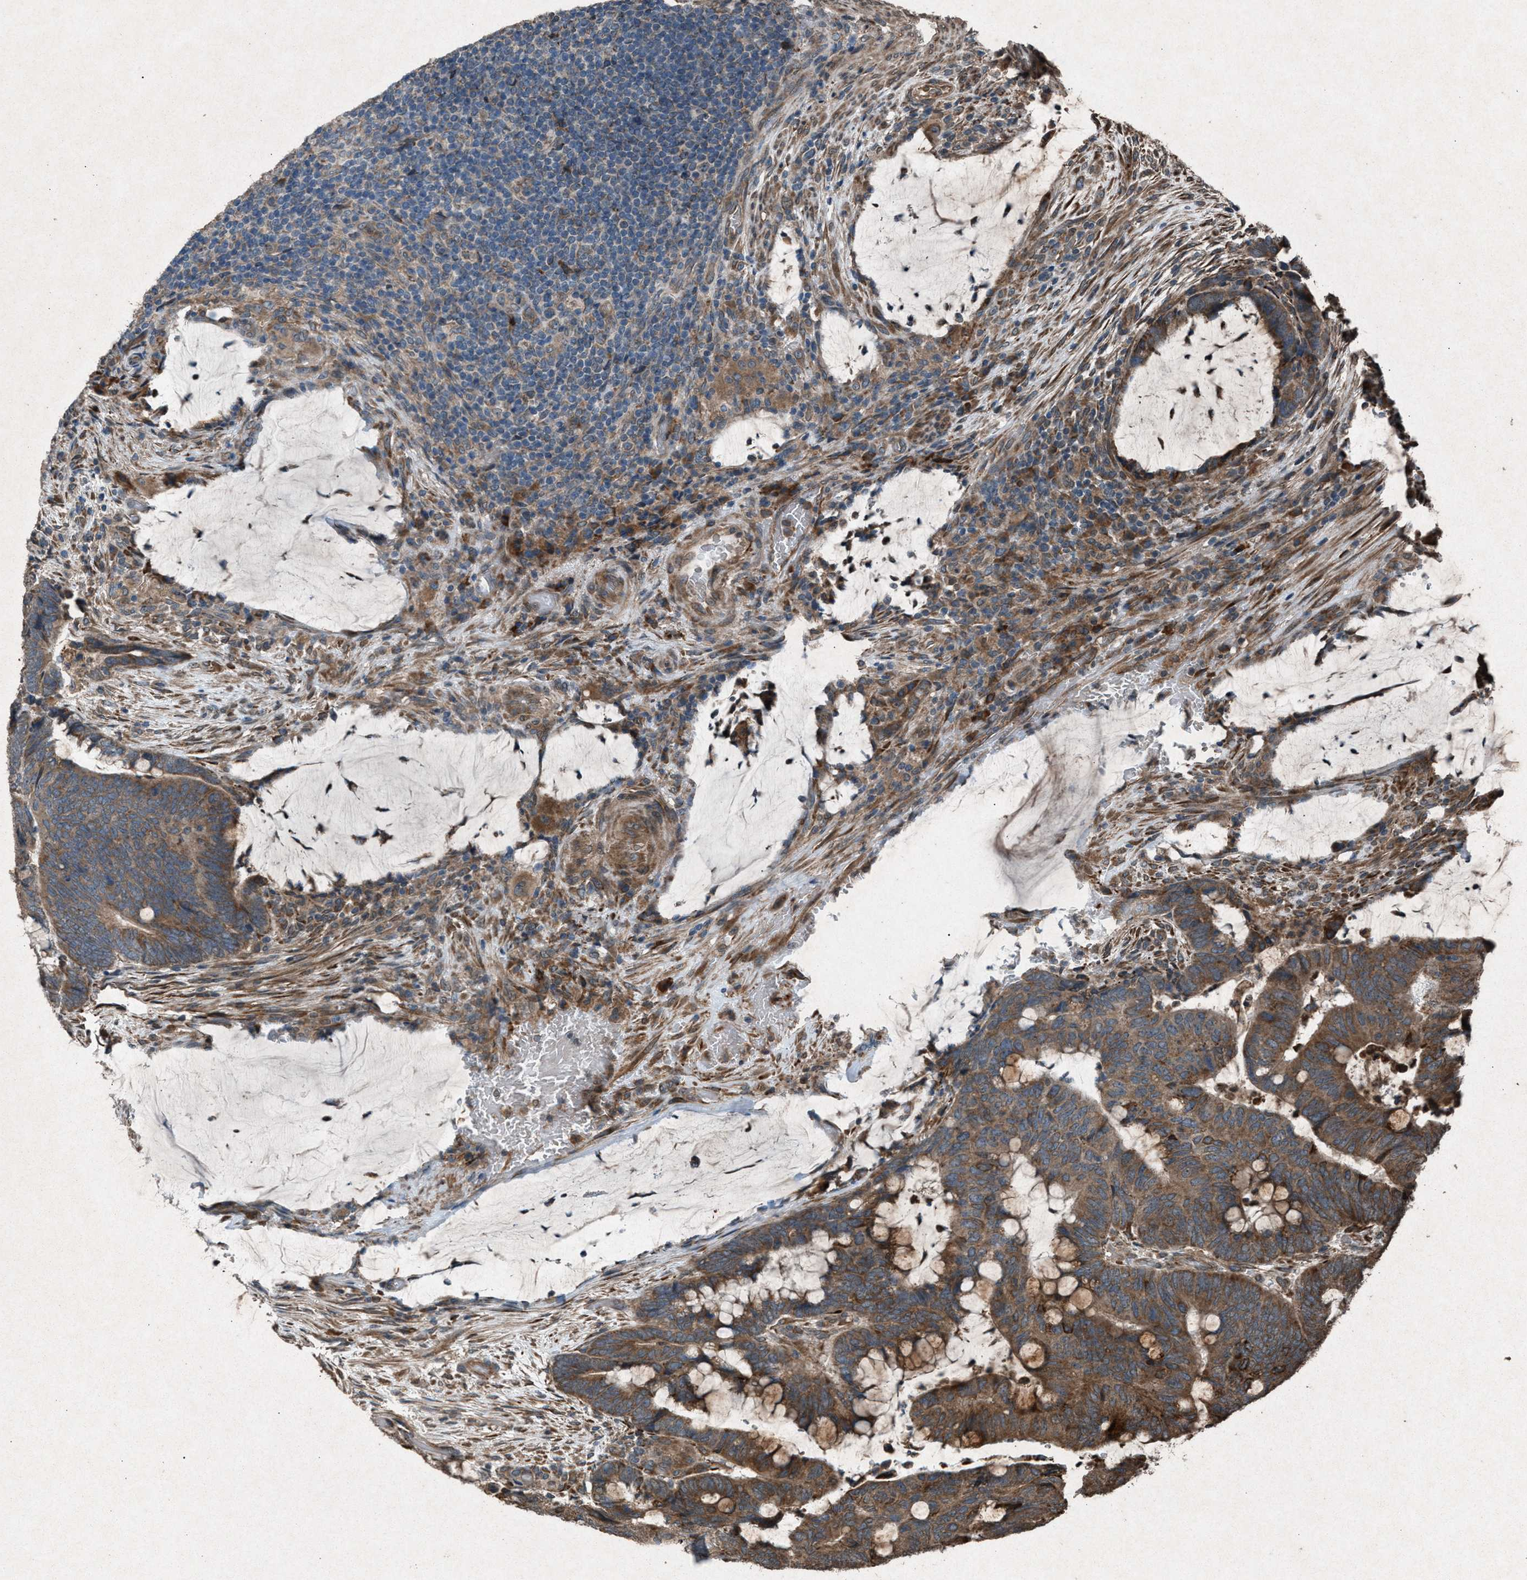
{"staining": {"intensity": "moderate", "quantity": ">75%", "location": "cytoplasmic/membranous"}, "tissue": "colorectal cancer", "cell_type": "Tumor cells", "image_type": "cancer", "snomed": [{"axis": "morphology", "description": "Normal tissue, NOS"}, {"axis": "morphology", "description": "Adenocarcinoma, NOS"}, {"axis": "topography", "description": "Rectum"}, {"axis": "topography", "description": "Peripheral nerve tissue"}], "caption": "A photomicrograph of human colorectal cancer (adenocarcinoma) stained for a protein reveals moderate cytoplasmic/membranous brown staining in tumor cells.", "gene": "CALR", "patient": {"sex": "male", "age": 92}}